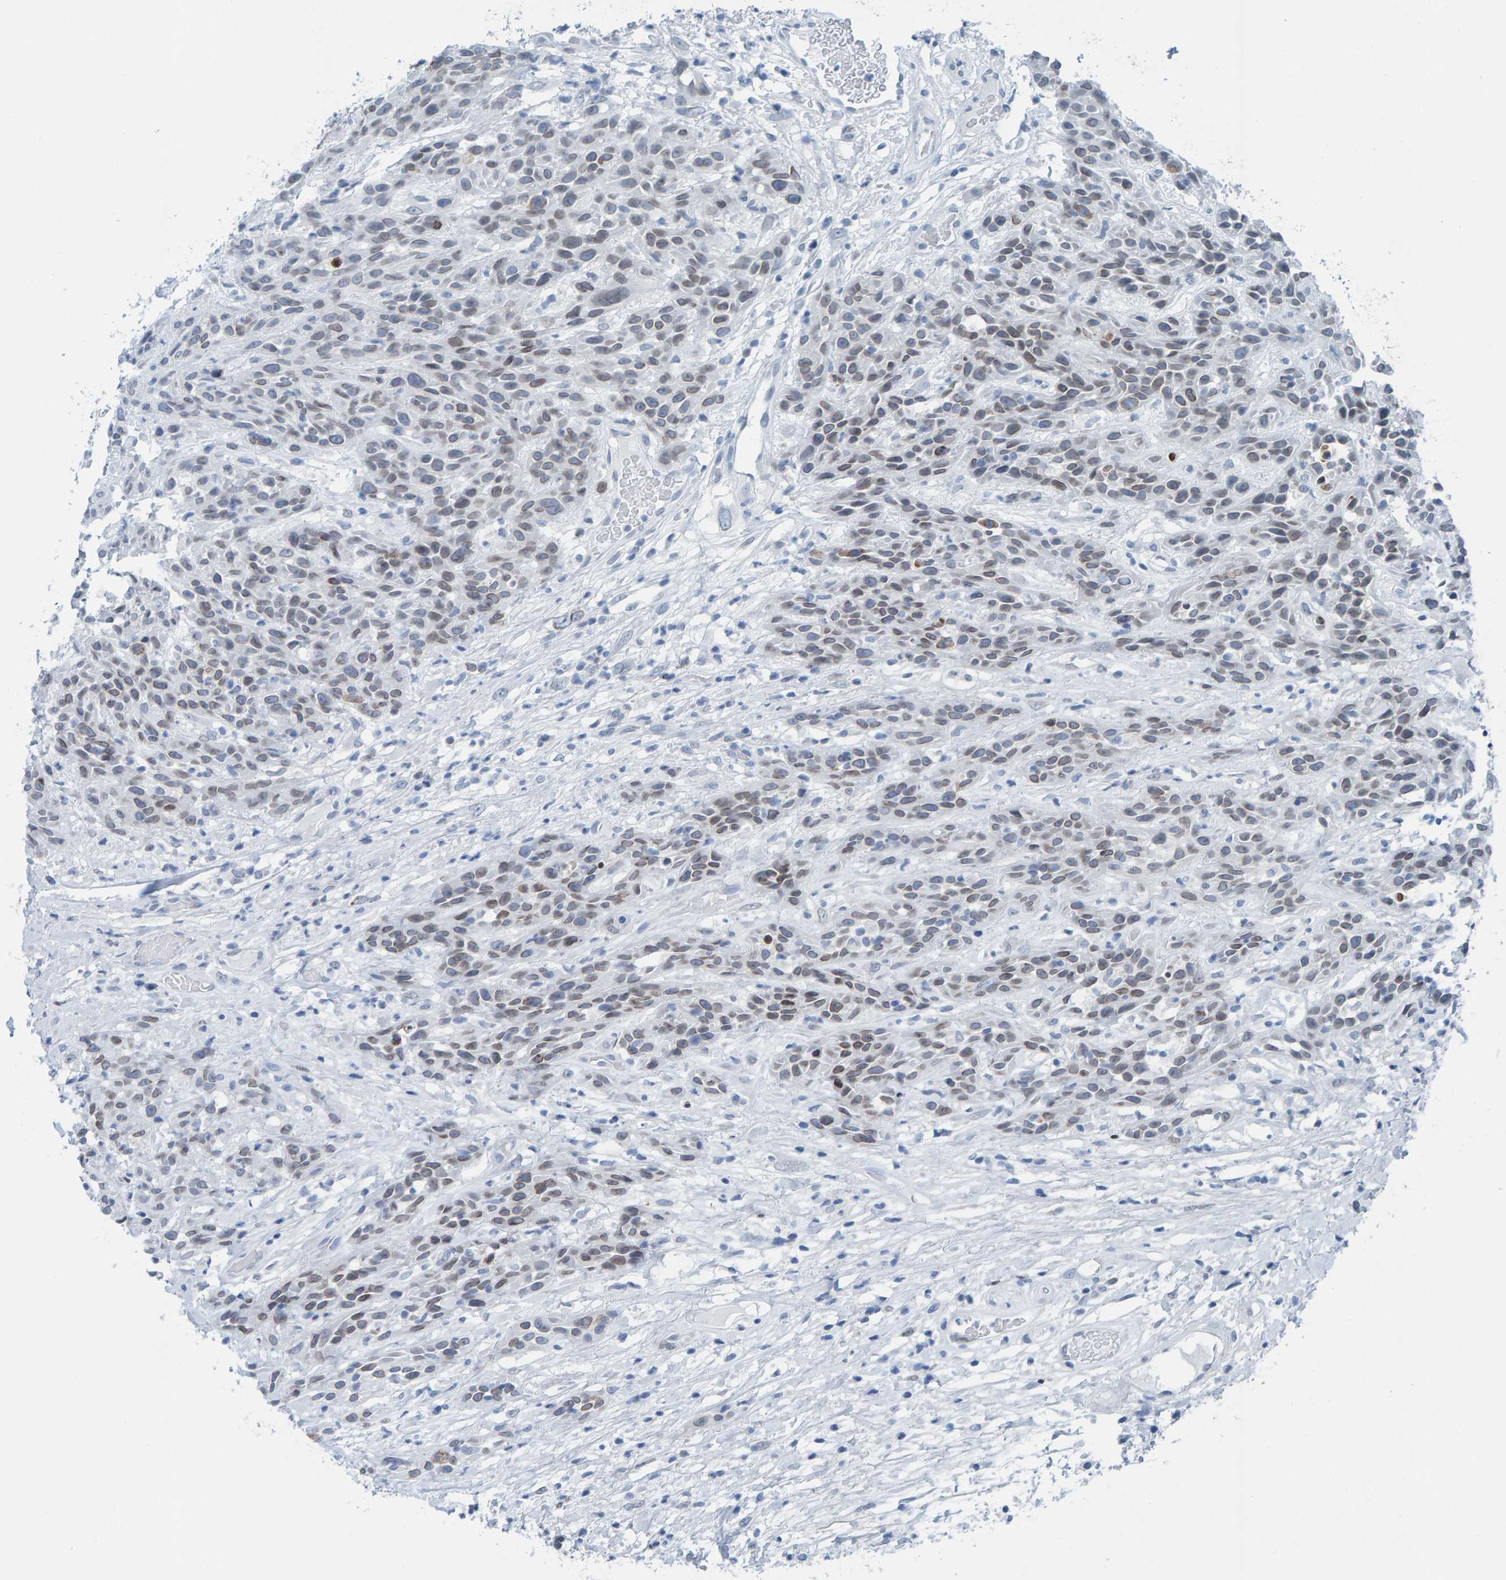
{"staining": {"intensity": "weak", "quantity": "25%-75%", "location": "cytoplasmic/membranous,nuclear"}, "tissue": "head and neck cancer", "cell_type": "Tumor cells", "image_type": "cancer", "snomed": [{"axis": "morphology", "description": "Normal tissue, NOS"}, {"axis": "morphology", "description": "Squamous cell carcinoma, NOS"}, {"axis": "topography", "description": "Cartilage tissue"}, {"axis": "topography", "description": "Head-Neck"}], "caption": "The micrograph reveals immunohistochemical staining of head and neck cancer. There is weak cytoplasmic/membranous and nuclear positivity is seen in about 25%-75% of tumor cells.", "gene": "LMNB2", "patient": {"sex": "male", "age": 62}}